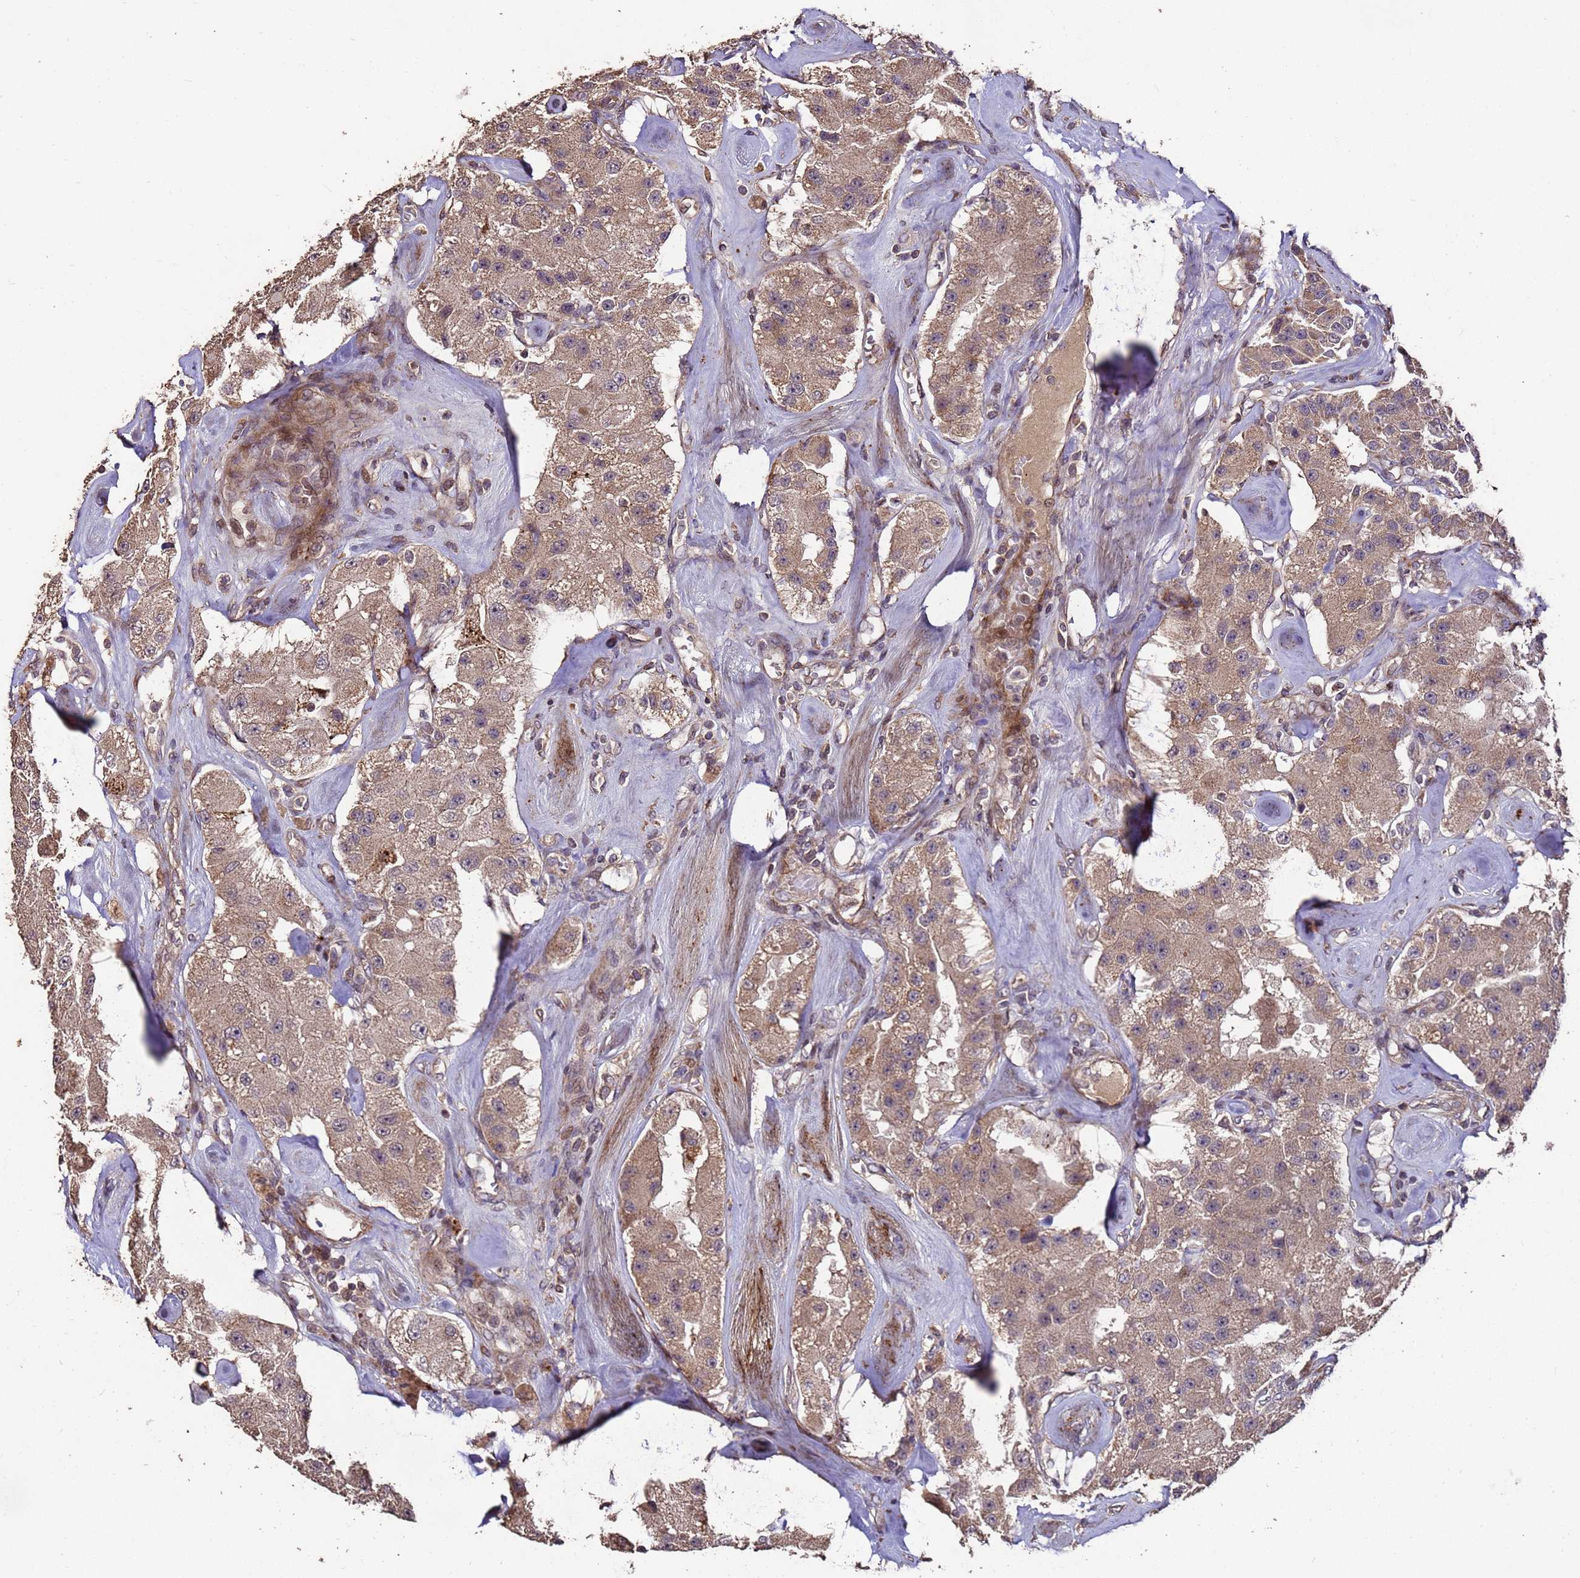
{"staining": {"intensity": "moderate", "quantity": ">75%", "location": "cytoplasmic/membranous"}, "tissue": "carcinoid", "cell_type": "Tumor cells", "image_type": "cancer", "snomed": [{"axis": "morphology", "description": "Carcinoid, malignant, NOS"}, {"axis": "topography", "description": "Pancreas"}], "caption": "This is an image of immunohistochemistry staining of carcinoid, which shows moderate positivity in the cytoplasmic/membranous of tumor cells.", "gene": "PRODH", "patient": {"sex": "male", "age": 41}}